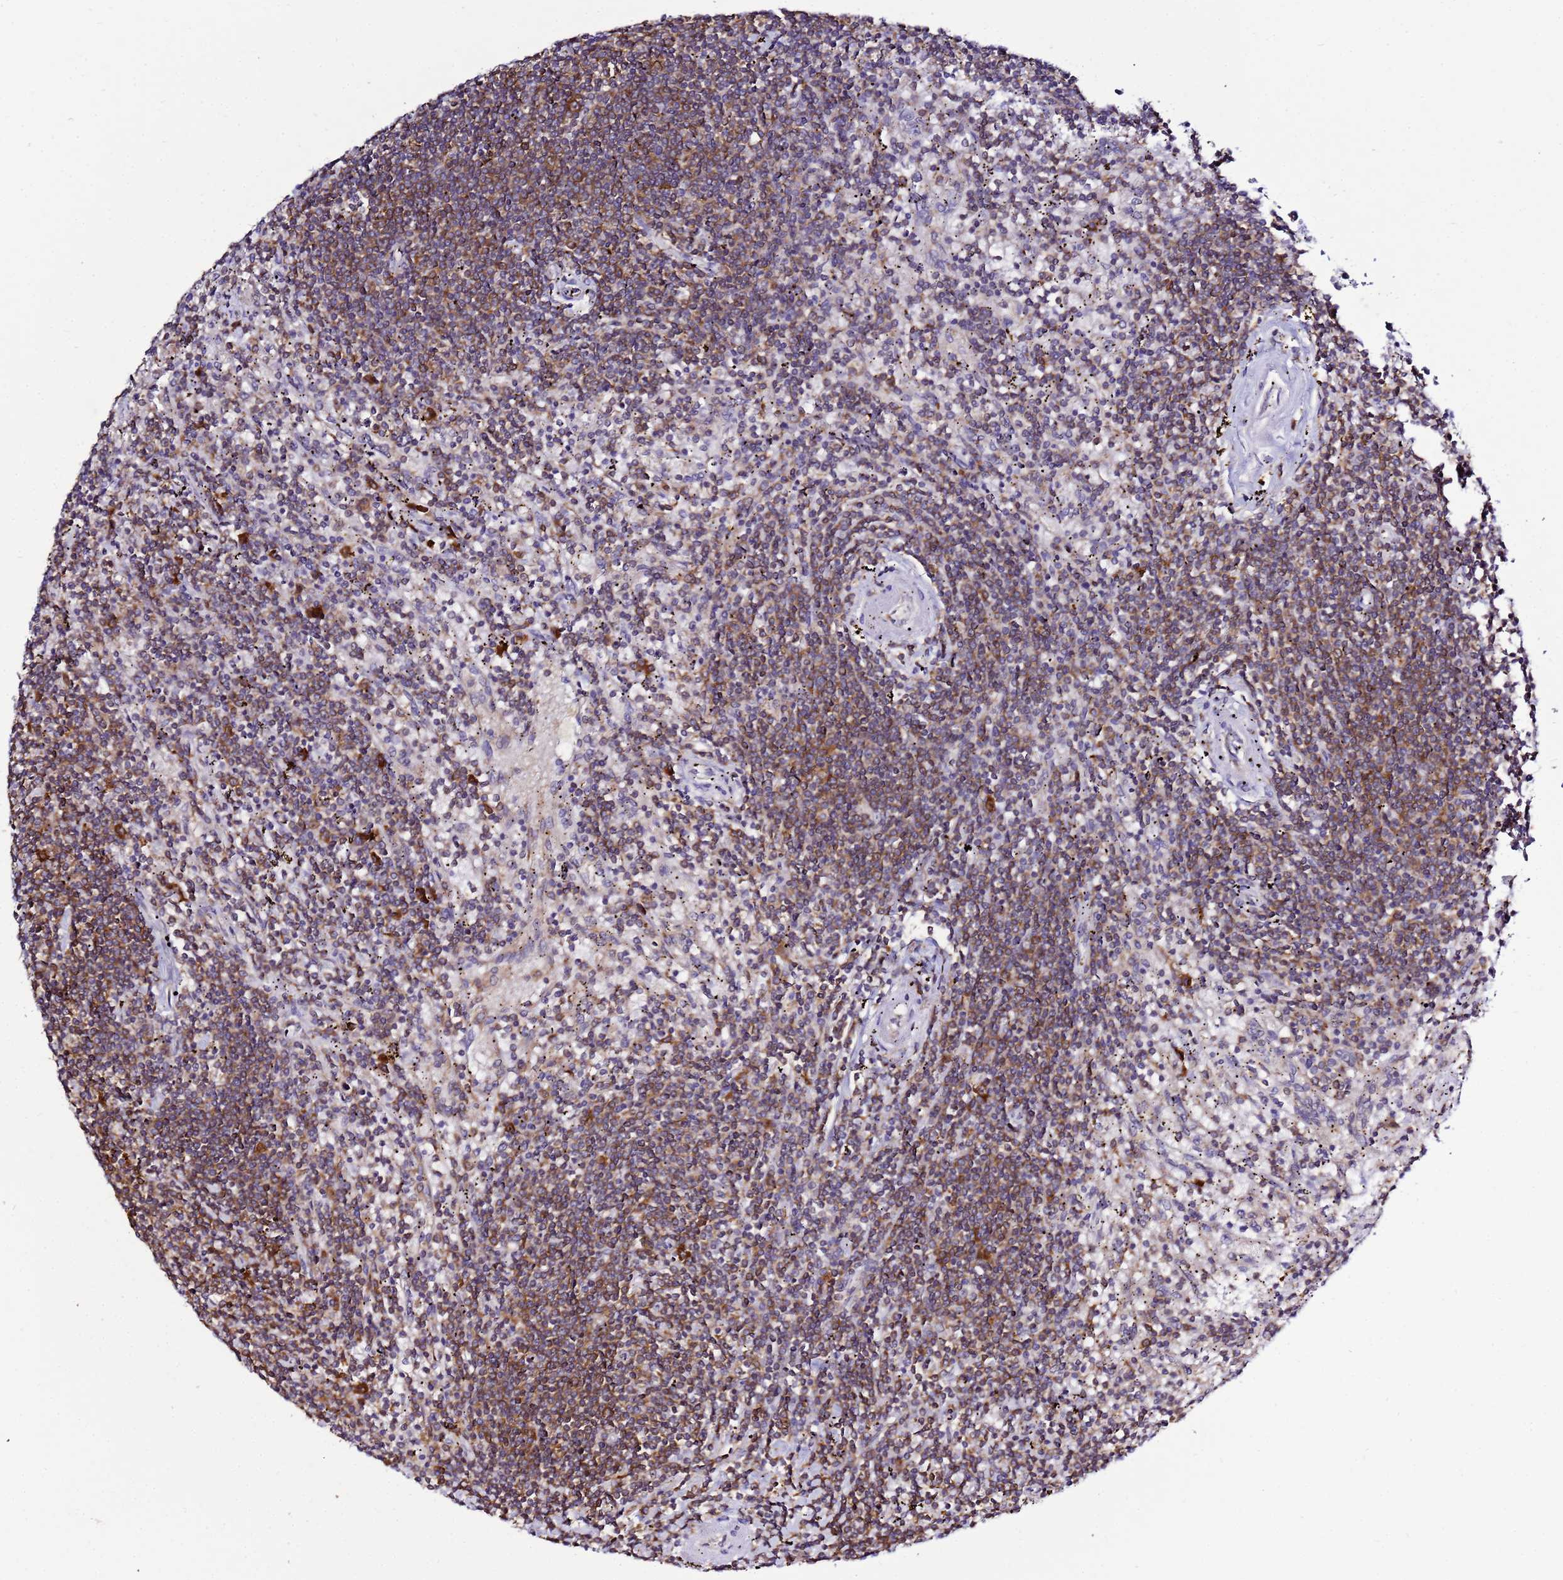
{"staining": {"intensity": "moderate", "quantity": "25%-75%", "location": "cytoplasmic/membranous"}, "tissue": "lymphoma", "cell_type": "Tumor cells", "image_type": "cancer", "snomed": [{"axis": "morphology", "description": "Malignant lymphoma, non-Hodgkin's type, Low grade"}, {"axis": "topography", "description": "Spleen"}], "caption": "Immunohistochemical staining of human lymphoma shows medium levels of moderate cytoplasmic/membranous protein staining in approximately 25%-75% of tumor cells.", "gene": "NOL8", "patient": {"sex": "male", "age": 76}}